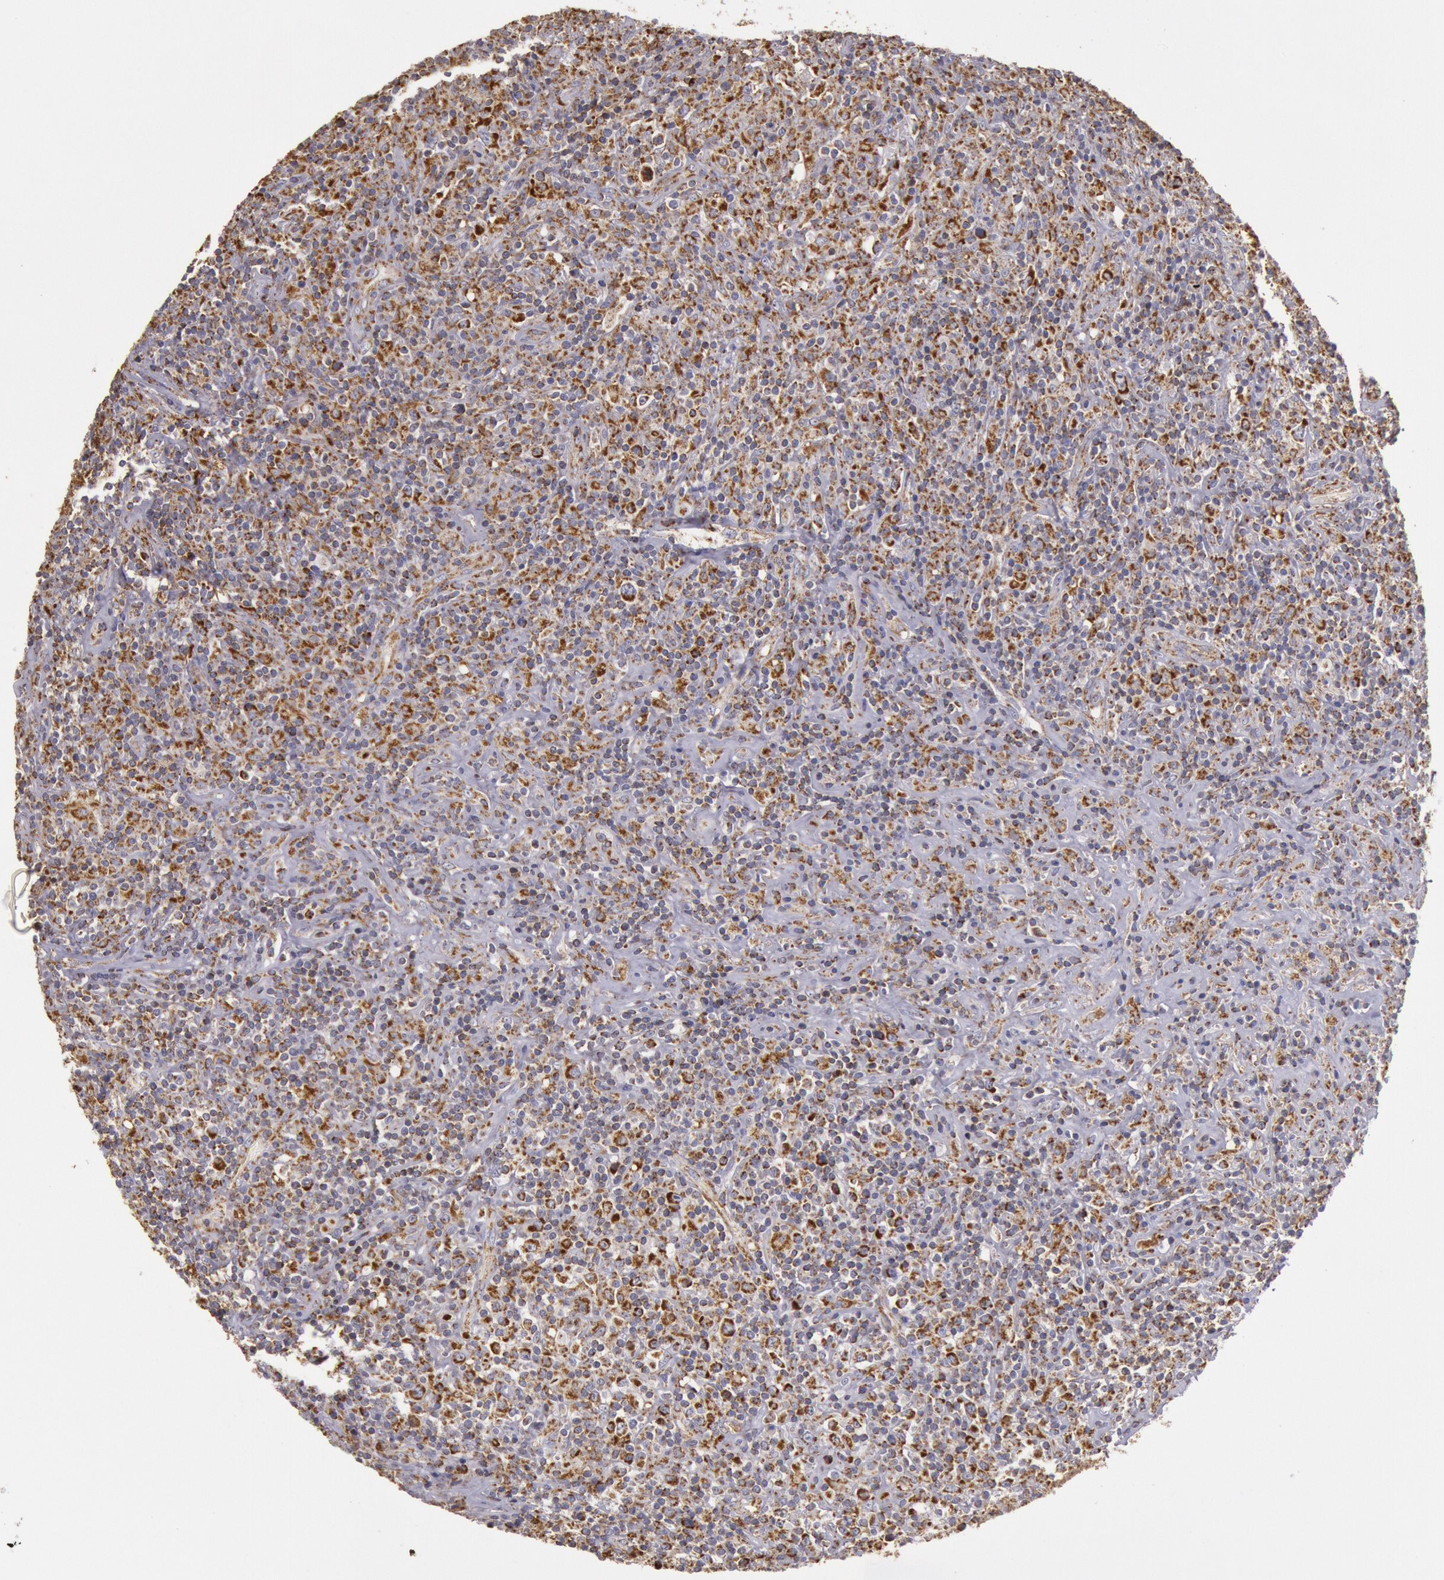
{"staining": {"intensity": "strong", "quantity": ">75%", "location": "cytoplasmic/membranous"}, "tissue": "lymphoma", "cell_type": "Tumor cells", "image_type": "cancer", "snomed": [{"axis": "morphology", "description": "Hodgkin's disease, NOS"}, {"axis": "topography", "description": "Lymph node"}], "caption": "Human Hodgkin's disease stained with a protein marker demonstrates strong staining in tumor cells.", "gene": "CYC1", "patient": {"sex": "male", "age": 46}}